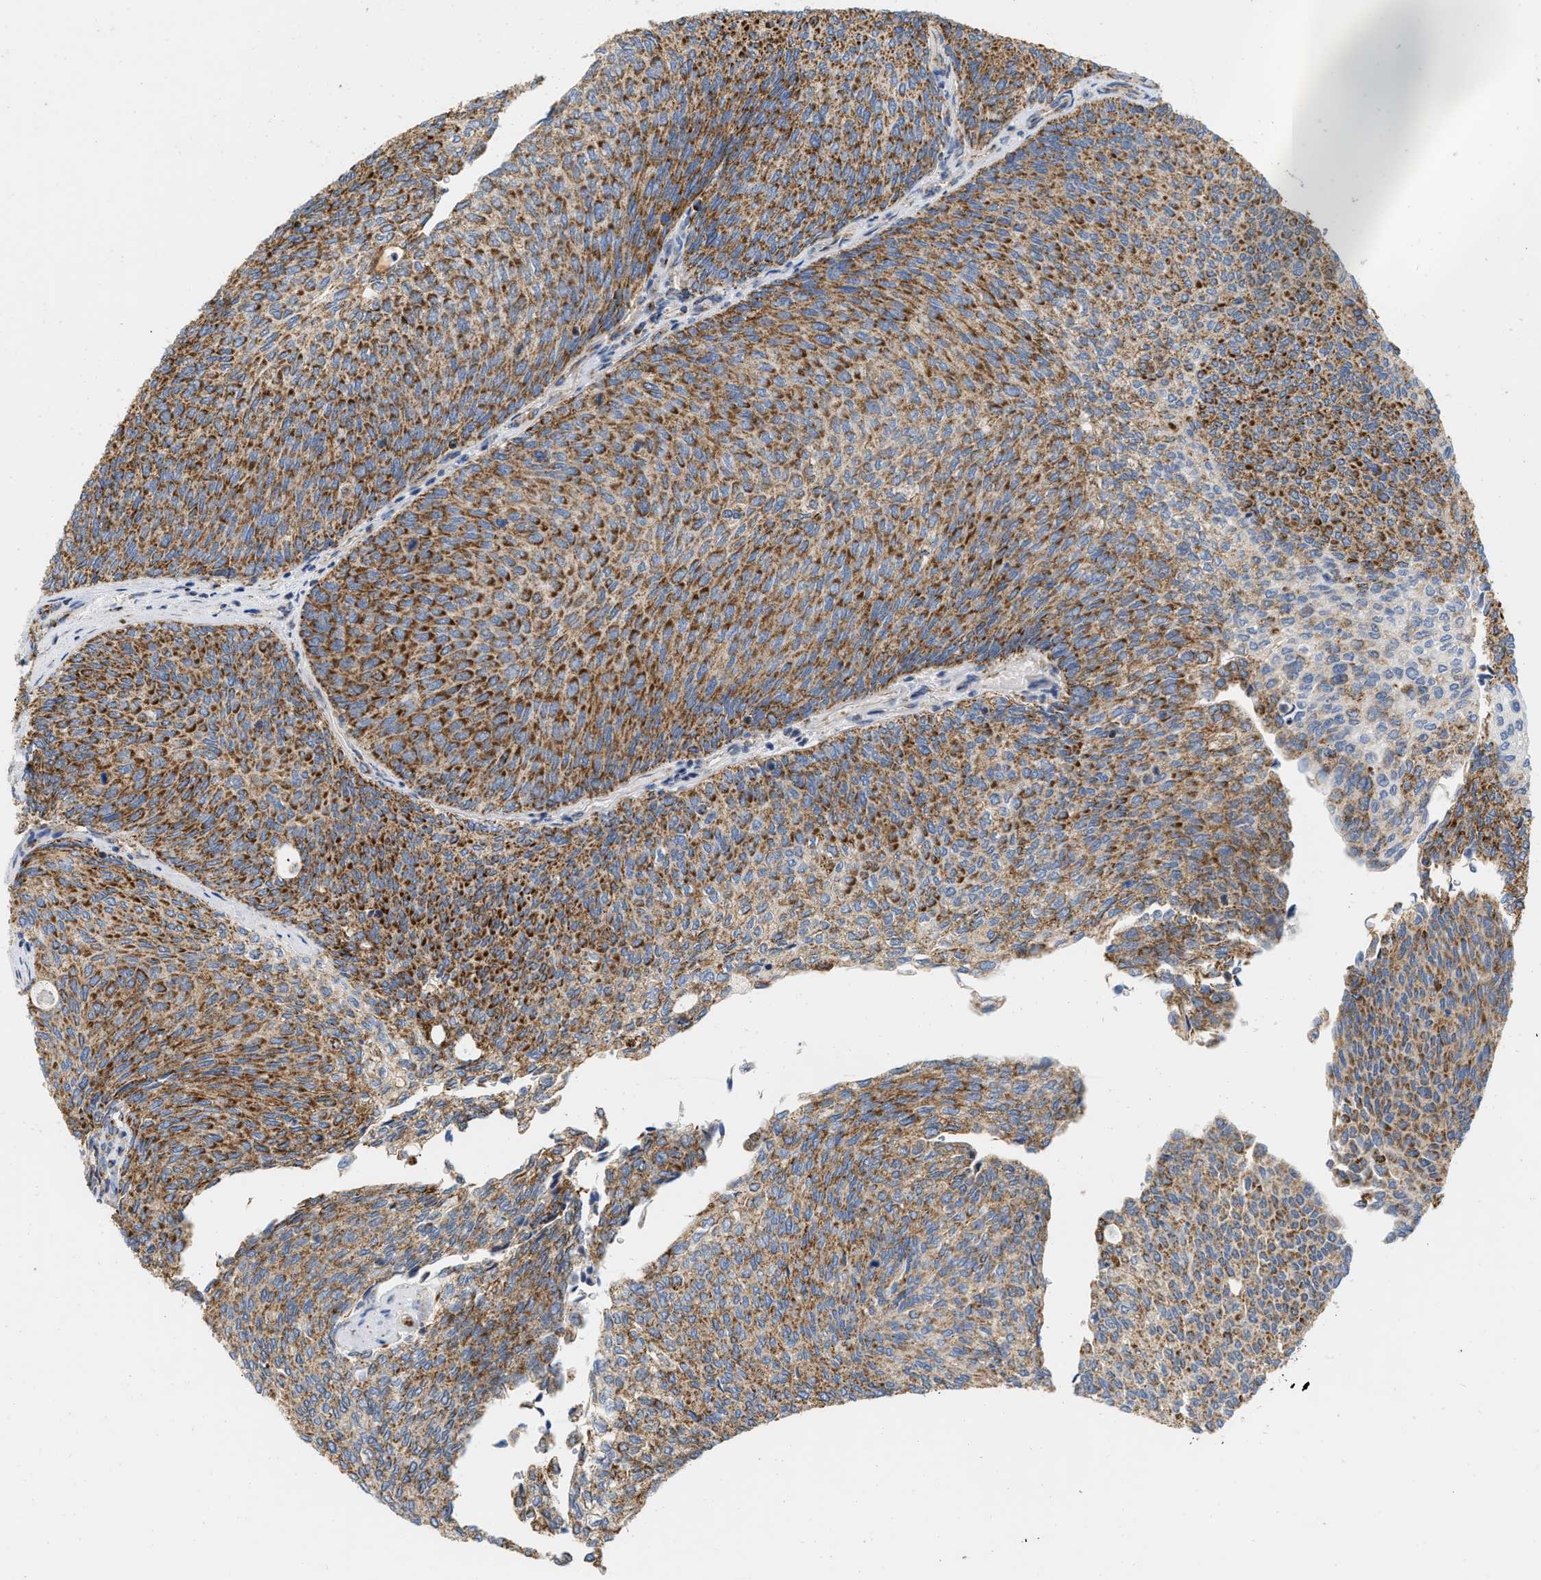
{"staining": {"intensity": "strong", "quantity": ">75%", "location": "cytoplasmic/membranous"}, "tissue": "urothelial cancer", "cell_type": "Tumor cells", "image_type": "cancer", "snomed": [{"axis": "morphology", "description": "Urothelial carcinoma, Low grade"}, {"axis": "topography", "description": "Urinary bladder"}], "caption": "Human urothelial carcinoma (low-grade) stained for a protein (brown) demonstrates strong cytoplasmic/membranous positive expression in approximately >75% of tumor cells.", "gene": "GRB10", "patient": {"sex": "female", "age": 79}}